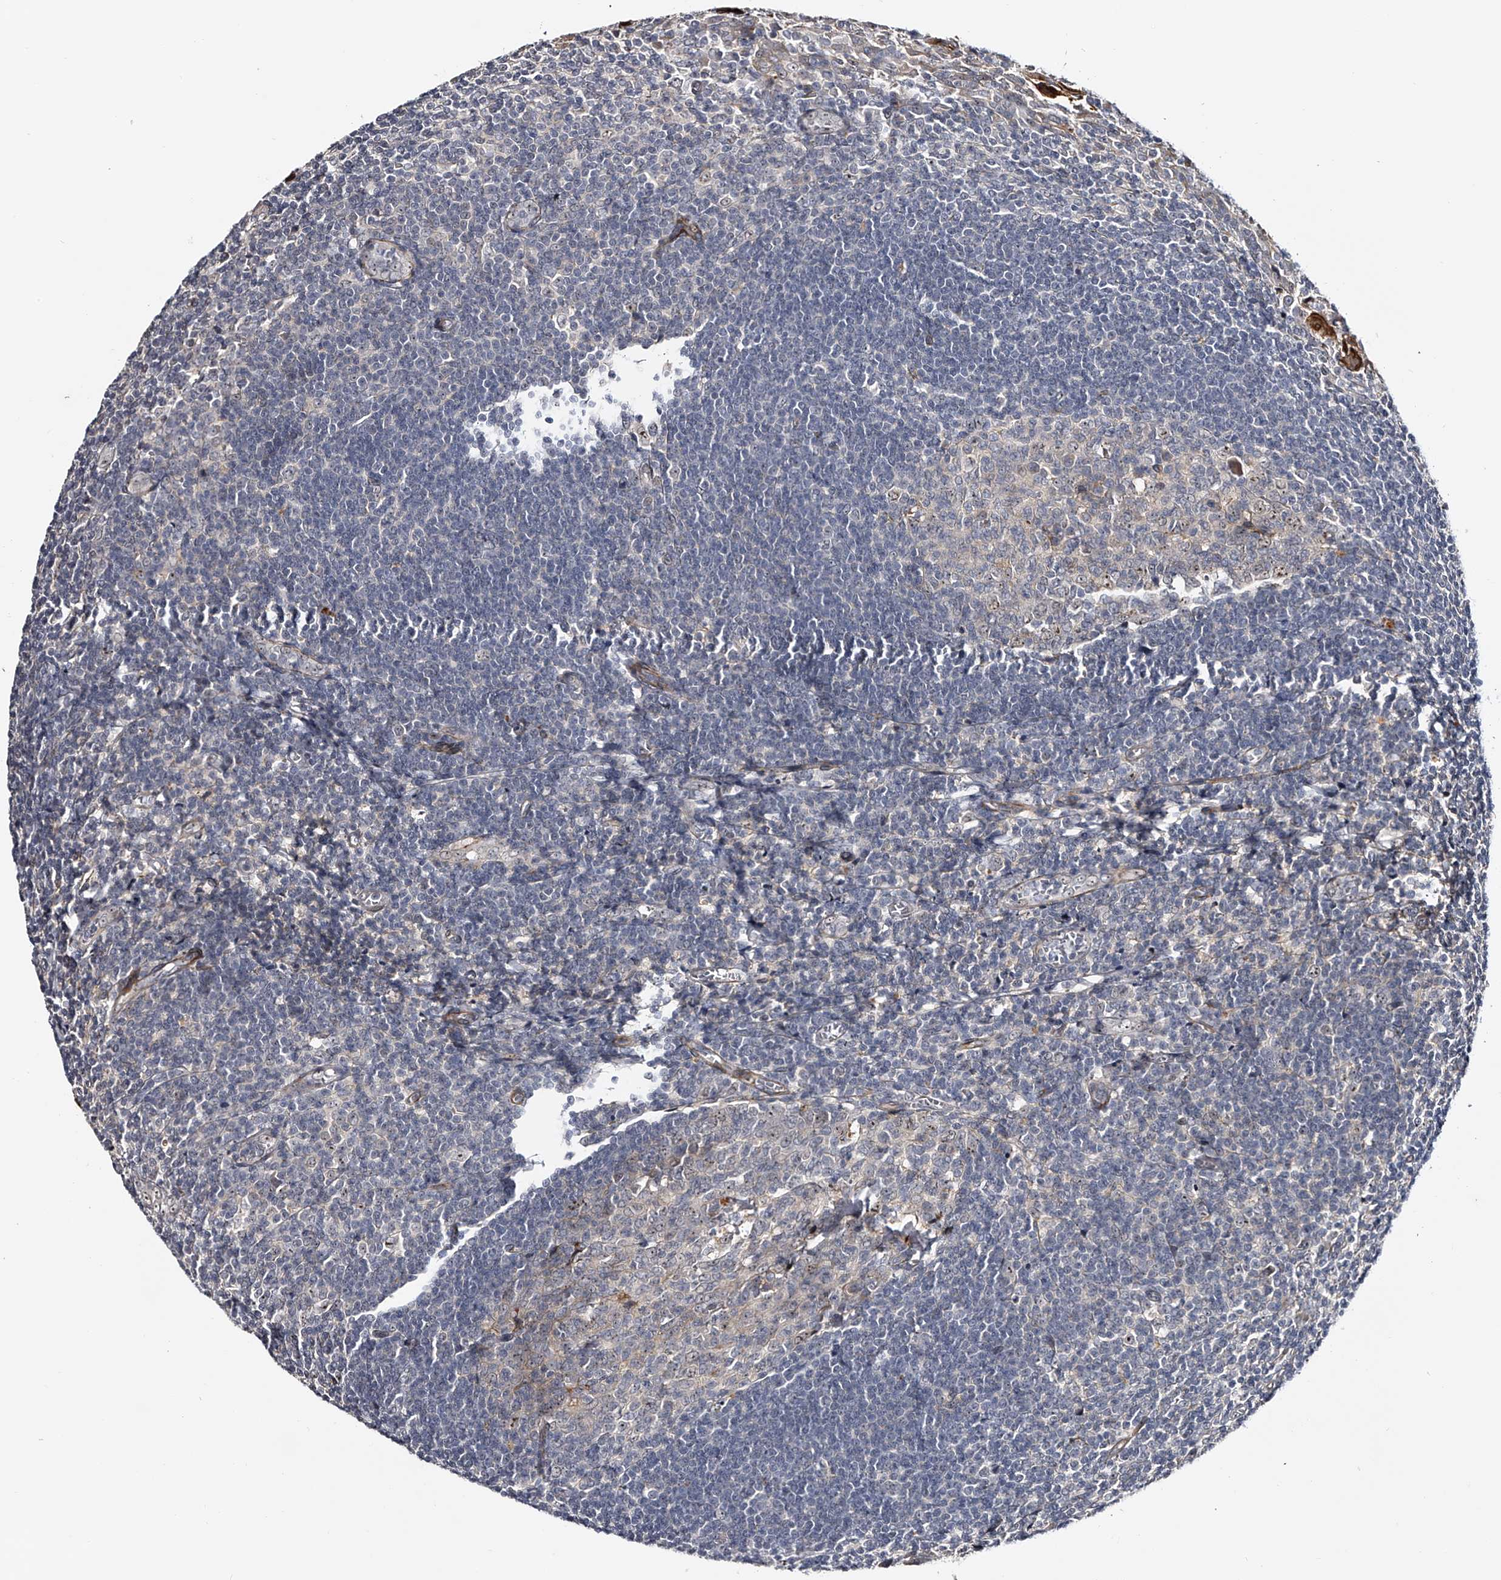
{"staining": {"intensity": "moderate", "quantity": "<25%", "location": "nuclear"}, "tissue": "tonsil", "cell_type": "Germinal center cells", "image_type": "normal", "snomed": [{"axis": "morphology", "description": "Normal tissue, NOS"}, {"axis": "topography", "description": "Tonsil"}], "caption": "Immunohistochemistry image of benign tonsil: human tonsil stained using IHC reveals low levels of moderate protein expression localized specifically in the nuclear of germinal center cells, appearing as a nuclear brown color.", "gene": "MDN1", "patient": {"sex": "male", "age": 27}}